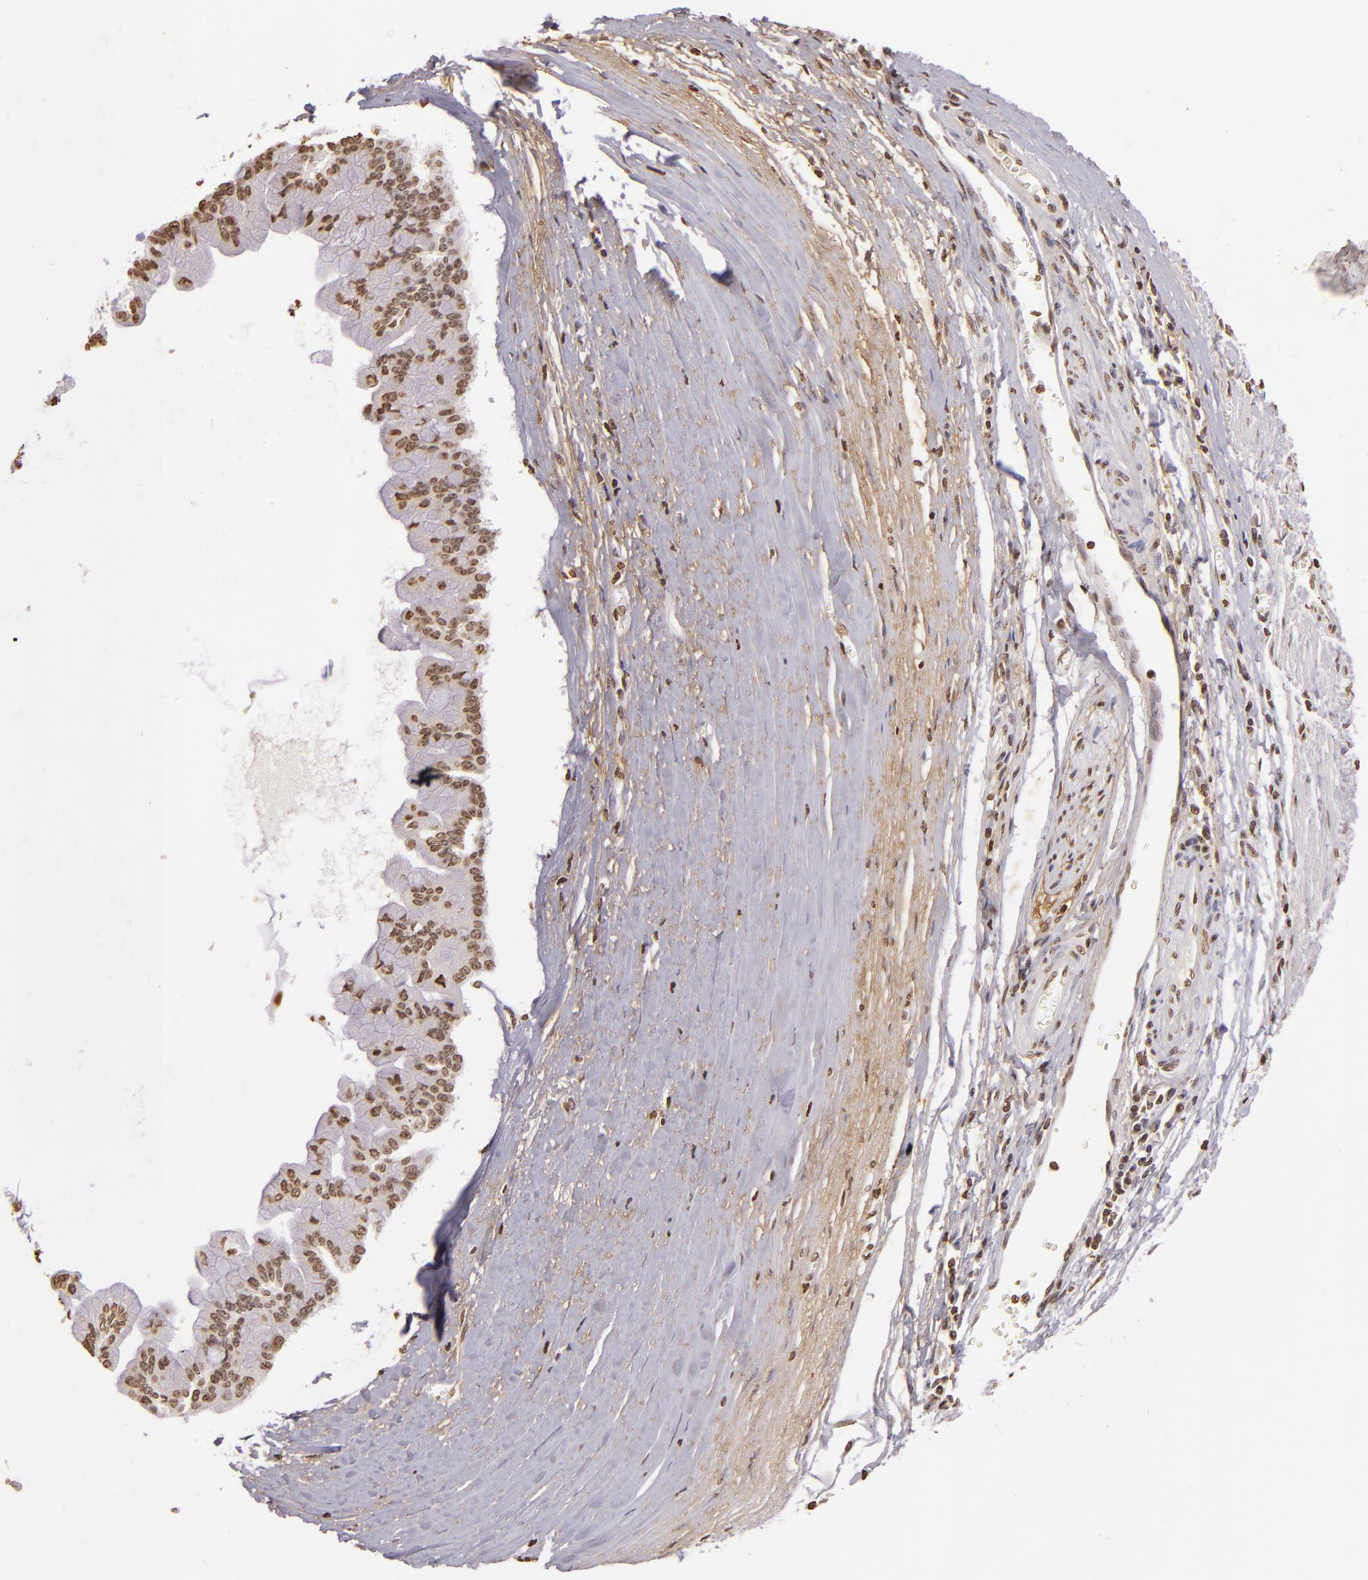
{"staining": {"intensity": "weak", "quantity": ">75%", "location": "nuclear"}, "tissue": "liver cancer", "cell_type": "Tumor cells", "image_type": "cancer", "snomed": [{"axis": "morphology", "description": "Cholangiocarcinoma"}, {"axis": "topography", "description": "Liver"}], "caption": "The image displays a brown stain indicating the presence of a protein in the nuclear of tumor cells in cholangiocarcinoma (liver).", "gene": "THRB", "patient": {"sex": "female", "age": 79}}